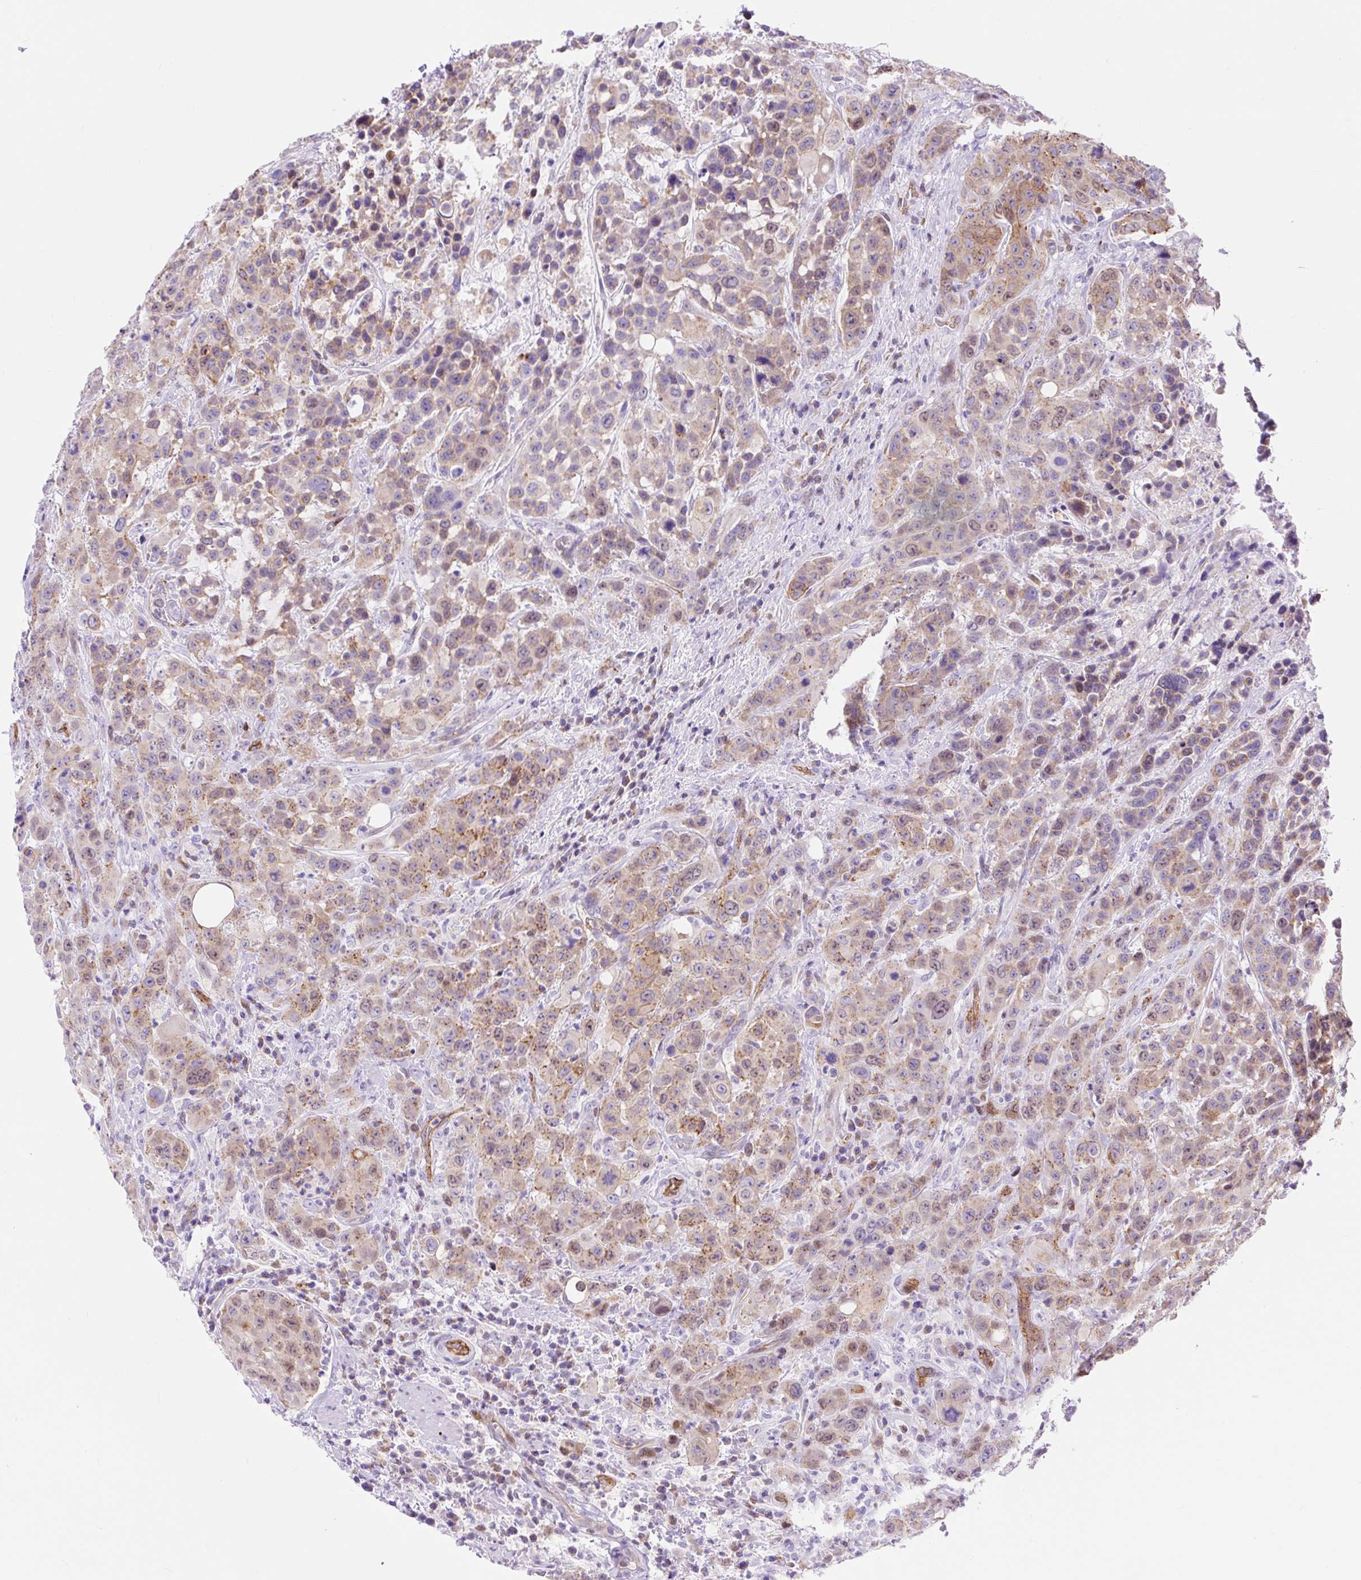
{"staining": {"intensity": "moderate", "quantity": ">75%", "location": "cytoplasmic/membranous"}, "tissue": "colorectal cancer", "cell_type": "Tumor cells", "image_type": "cancer", "snomed": [{"axis": "morphology", "description": "Adenocarcinoma, NOS"}, {"axis": "topography", "description": "Colon"}], "caption": "Immunohistochemical staining of human colorectal cancer (adenocarcinoma) shows medium levels of moderate cytoplasmic/membranous positivity in approximately >75% of tumor cells.", "gene": "HIP1R", "patient": {"sex": "male", "age": 62}}